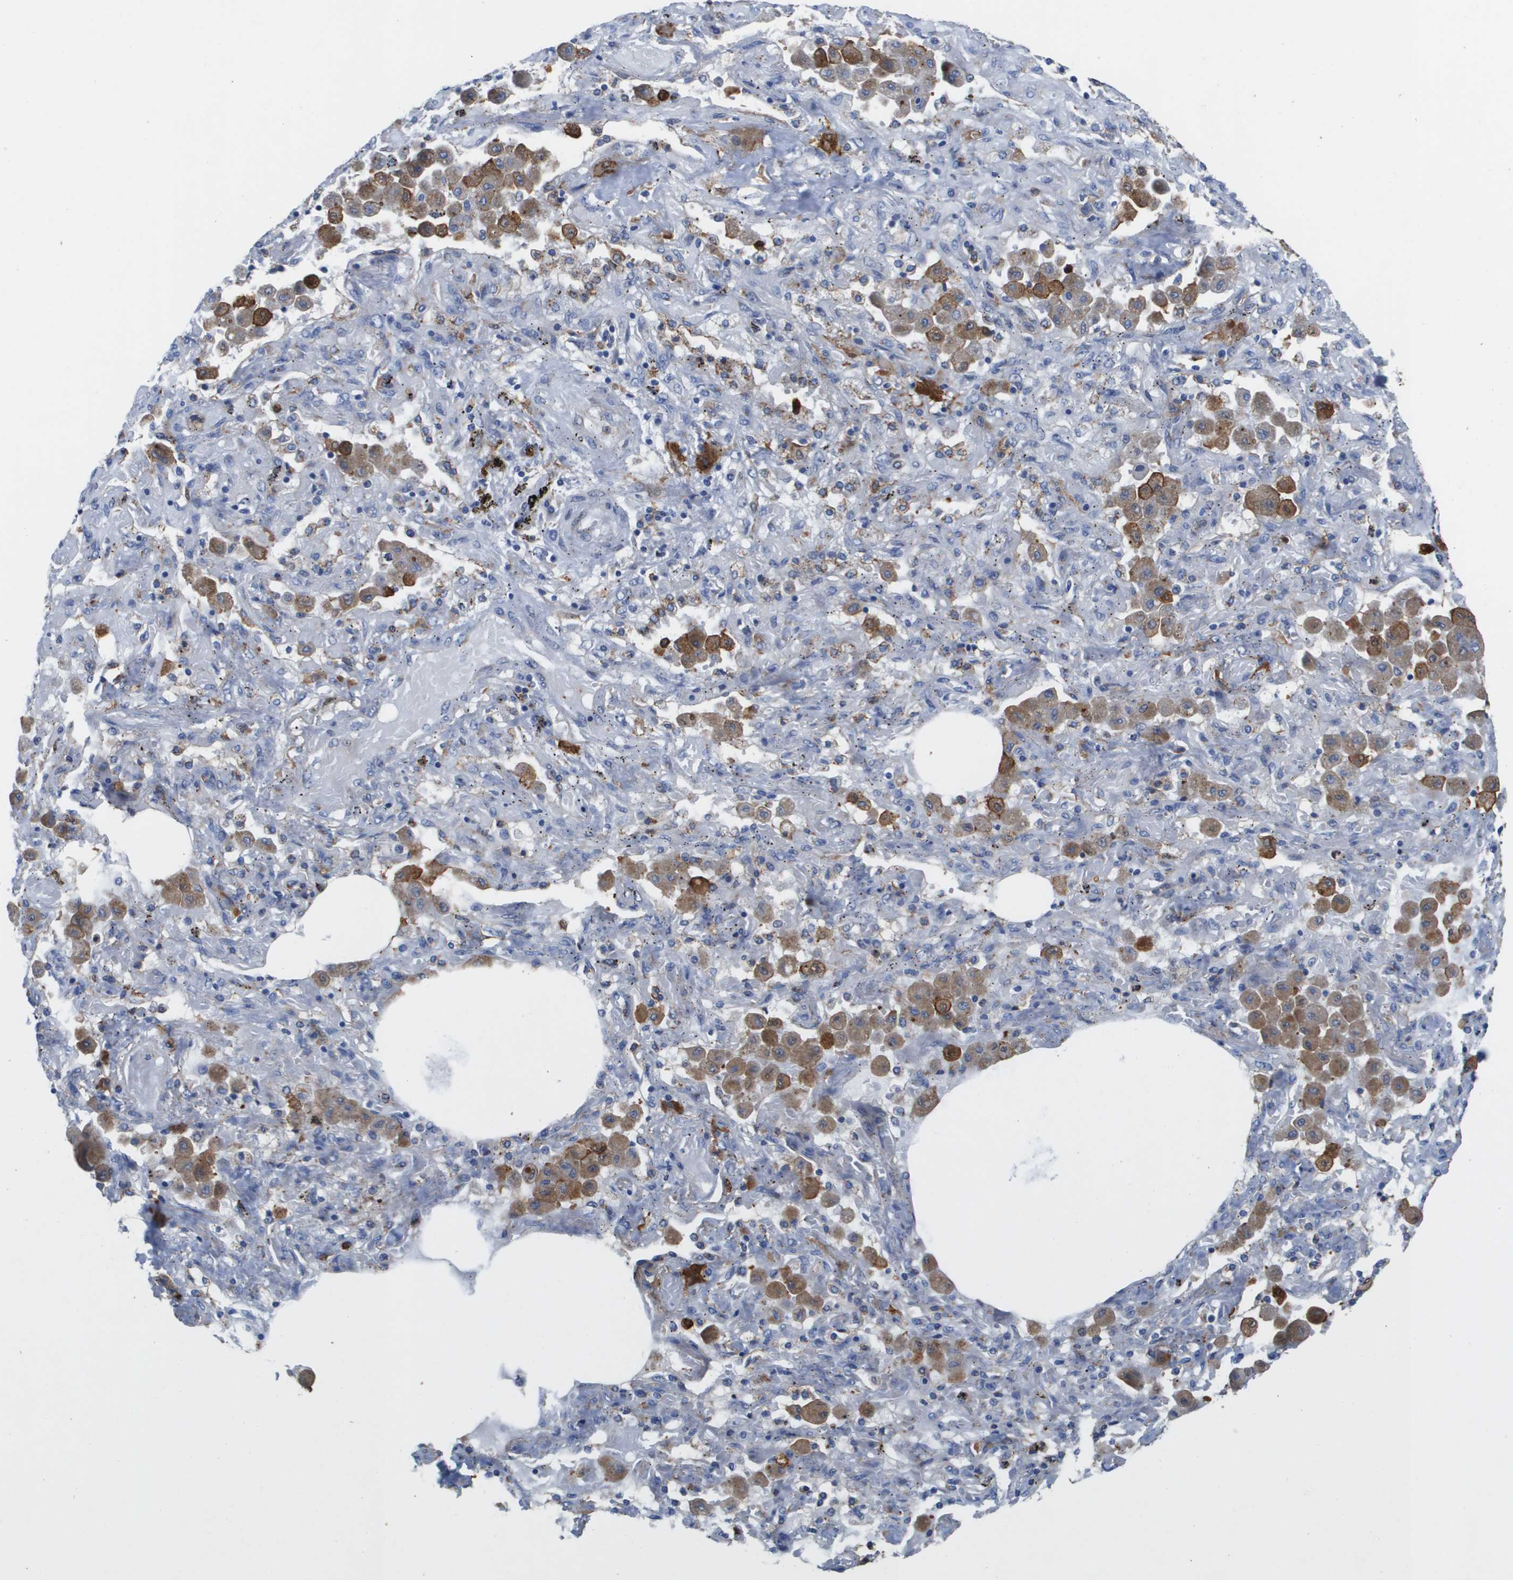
{"staining": {"intensity": "negative", "quantity": "none", "location": "none"}, "tissue": "lung cancer", "cell_type": "Tumor cells", "image_type": "cancer", "snomed": [{"axis": "morphology", "description": "Squamous cell carcinoma, NOS"}, {"axis": "topography", "description": "Lung"}], "caption": "This photomicrograph is of lung squamous cell carcinoma stained with immunohistochemistry to label a protein in brown with the nuclei are counter-stained blue. There is no positivity in tumor cells. (DAB immunohistochemistry (IHC) with hematoxylin counter stain).", "gene": "SLC37A2", "patient": {"sex": "female", "age": 47}}